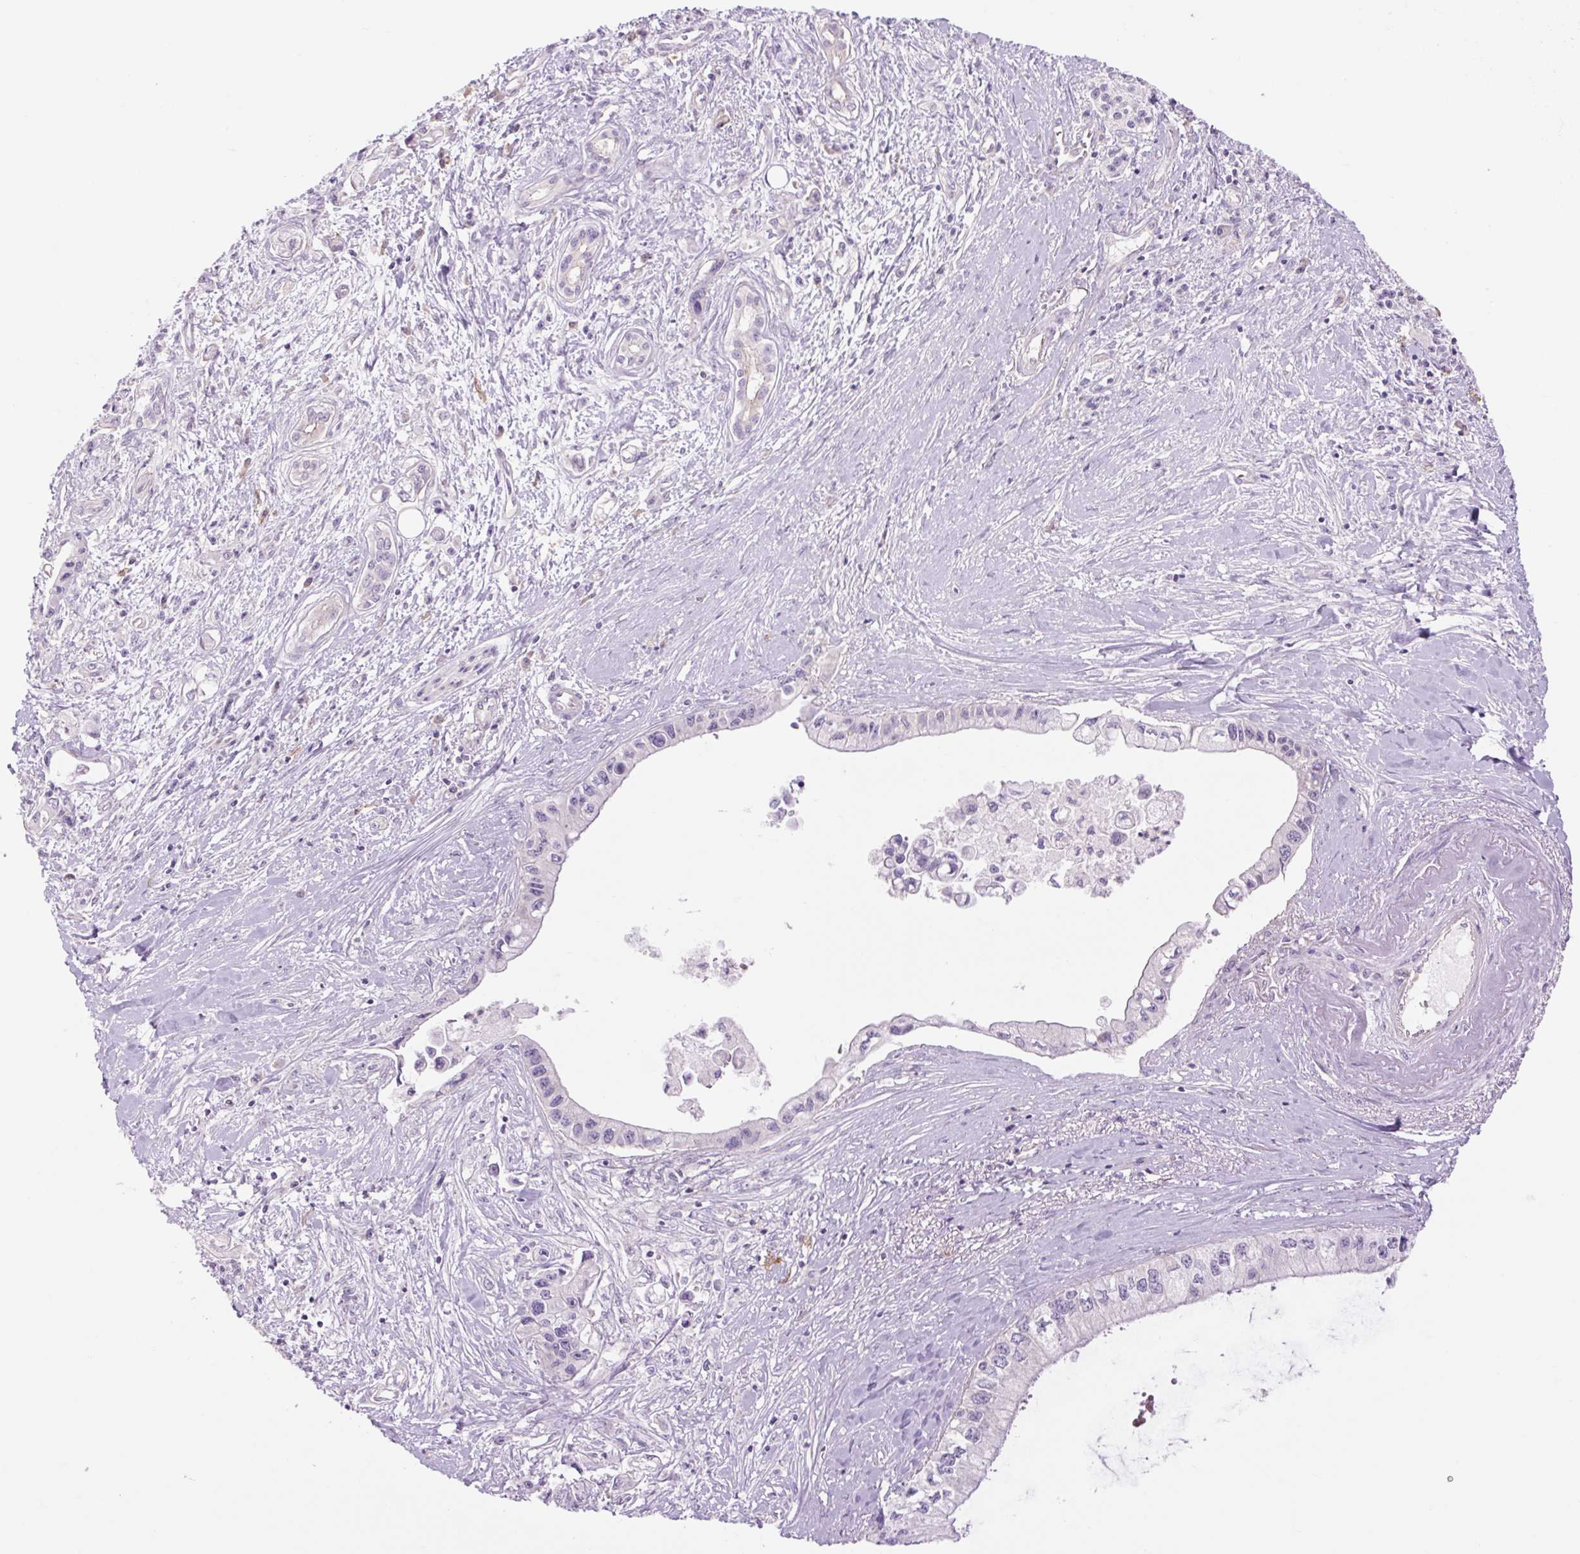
{"staining": {"intensity": "negative", "quantity": "none", "location": "none"}, "tissue": "pancreatic cancer", "cell_type": "Tumor cells", "image_type": "cancer", "snomed": [{"axis": "morphology", "description": "Adenocarcinoma, NOS"}, {"axis": "topography", "description": "Pancreas"}], "caption": "Histopathology image shows no significant protein expression in tumor cells of pancreatic cancer. Brightfield microscopy of immunohistochemistry stained with DAB (brown) and hematoxylin (blue), captured at high magnification.", "gene": "GRID2", "patient": {"sex": "male", "age": 61}}